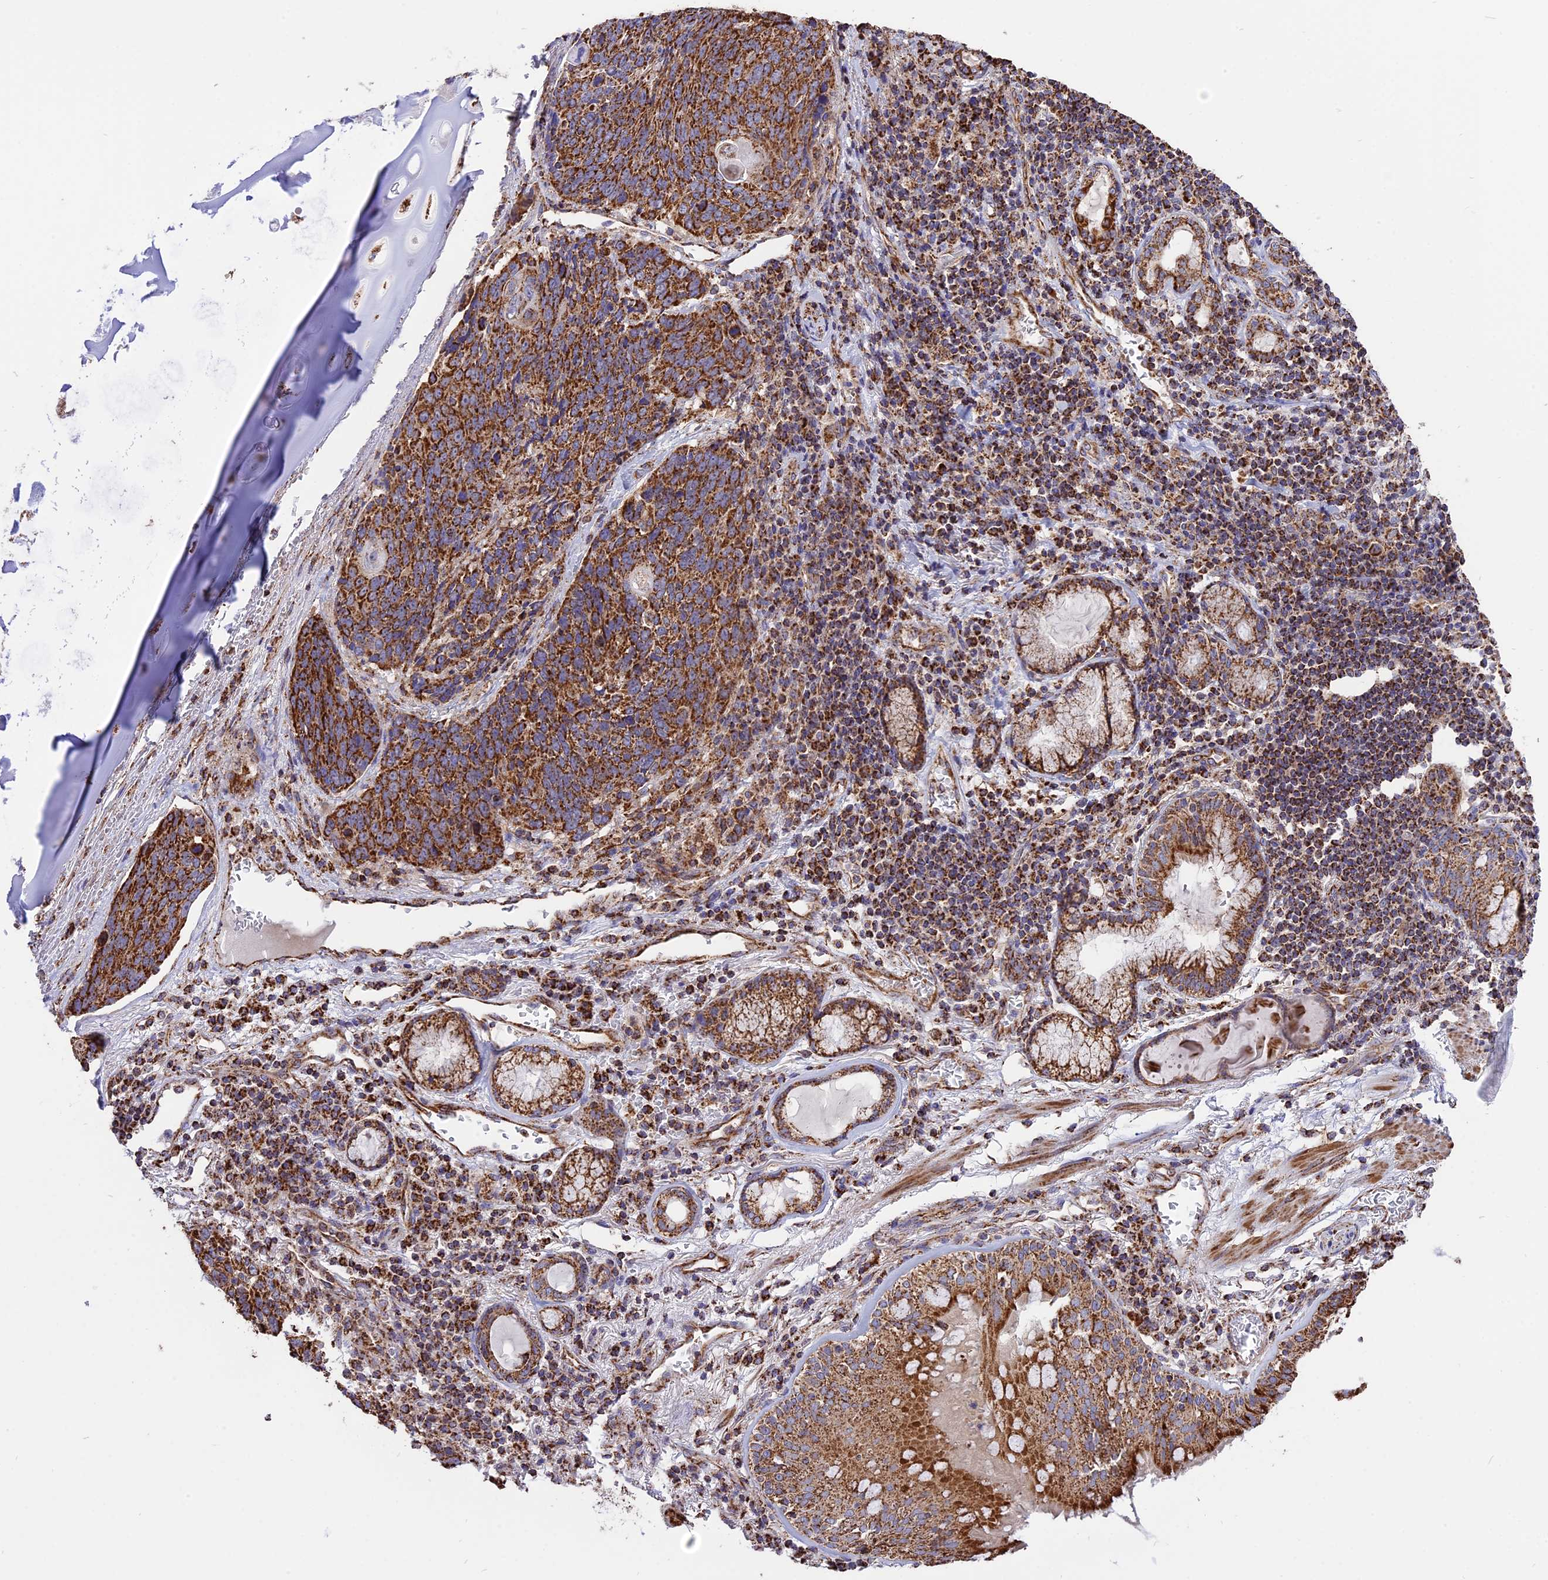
{"staining": {"intensity": "strong", "quantity": ">75%", "location": "cytoplasmic/membranous"}, "tissue": "lung cancer", "cell_type": "Tumor cells", "image_type": "cancer", "snomed": [{"axis": "morphology", "description": "Squamous cell carcinoma, NOS"}, {"axis": "topography", "description": "Lung"}], "caption": "About >75% of tumor cells in lung squamous cell carcinoma reveal strong cytoplasmic/membranous protein positivity as visualized by brown immunohistochemical staining.", "gene": "TTC4", "patient": {"sex": "male", "age": 66}}